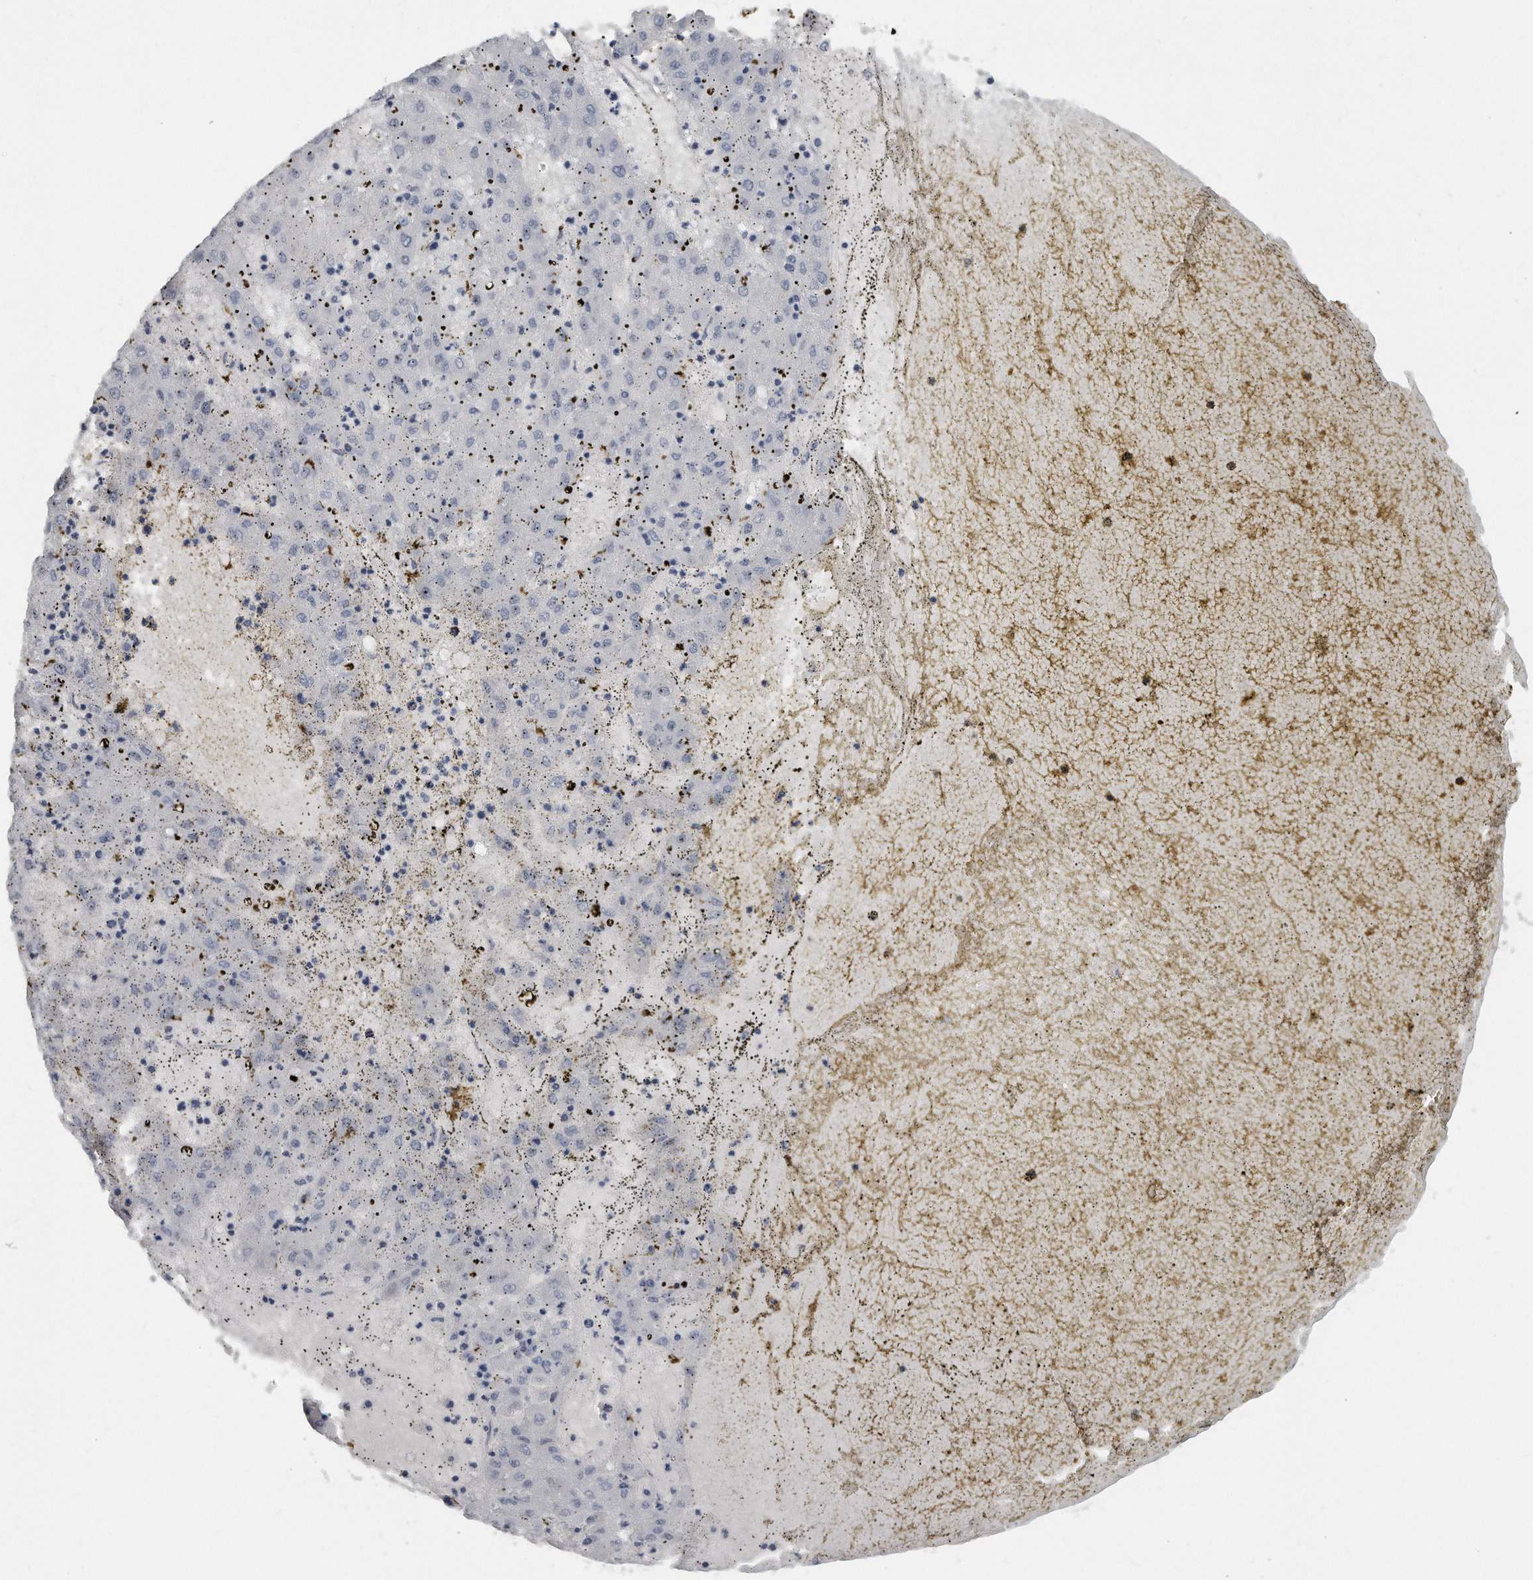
{"staining": {"intensity": "negative", "quantity": "none", "location": "none"}, "tissue": "liver cancer", "cell_type": "Tumor cells", "image_type": "cancer", "snomed": [{"axis": "morphology", "description": "Carcinoma, Hepatocellular, NOS"}, {"axis": "topography", "description": "Liver"}], "caption": "Tumor cells show no significant protein expression in hepatocellular carcinoma (liver).", "gene": "KLHL7", "patient": {"sex": "male", "age": 72}}